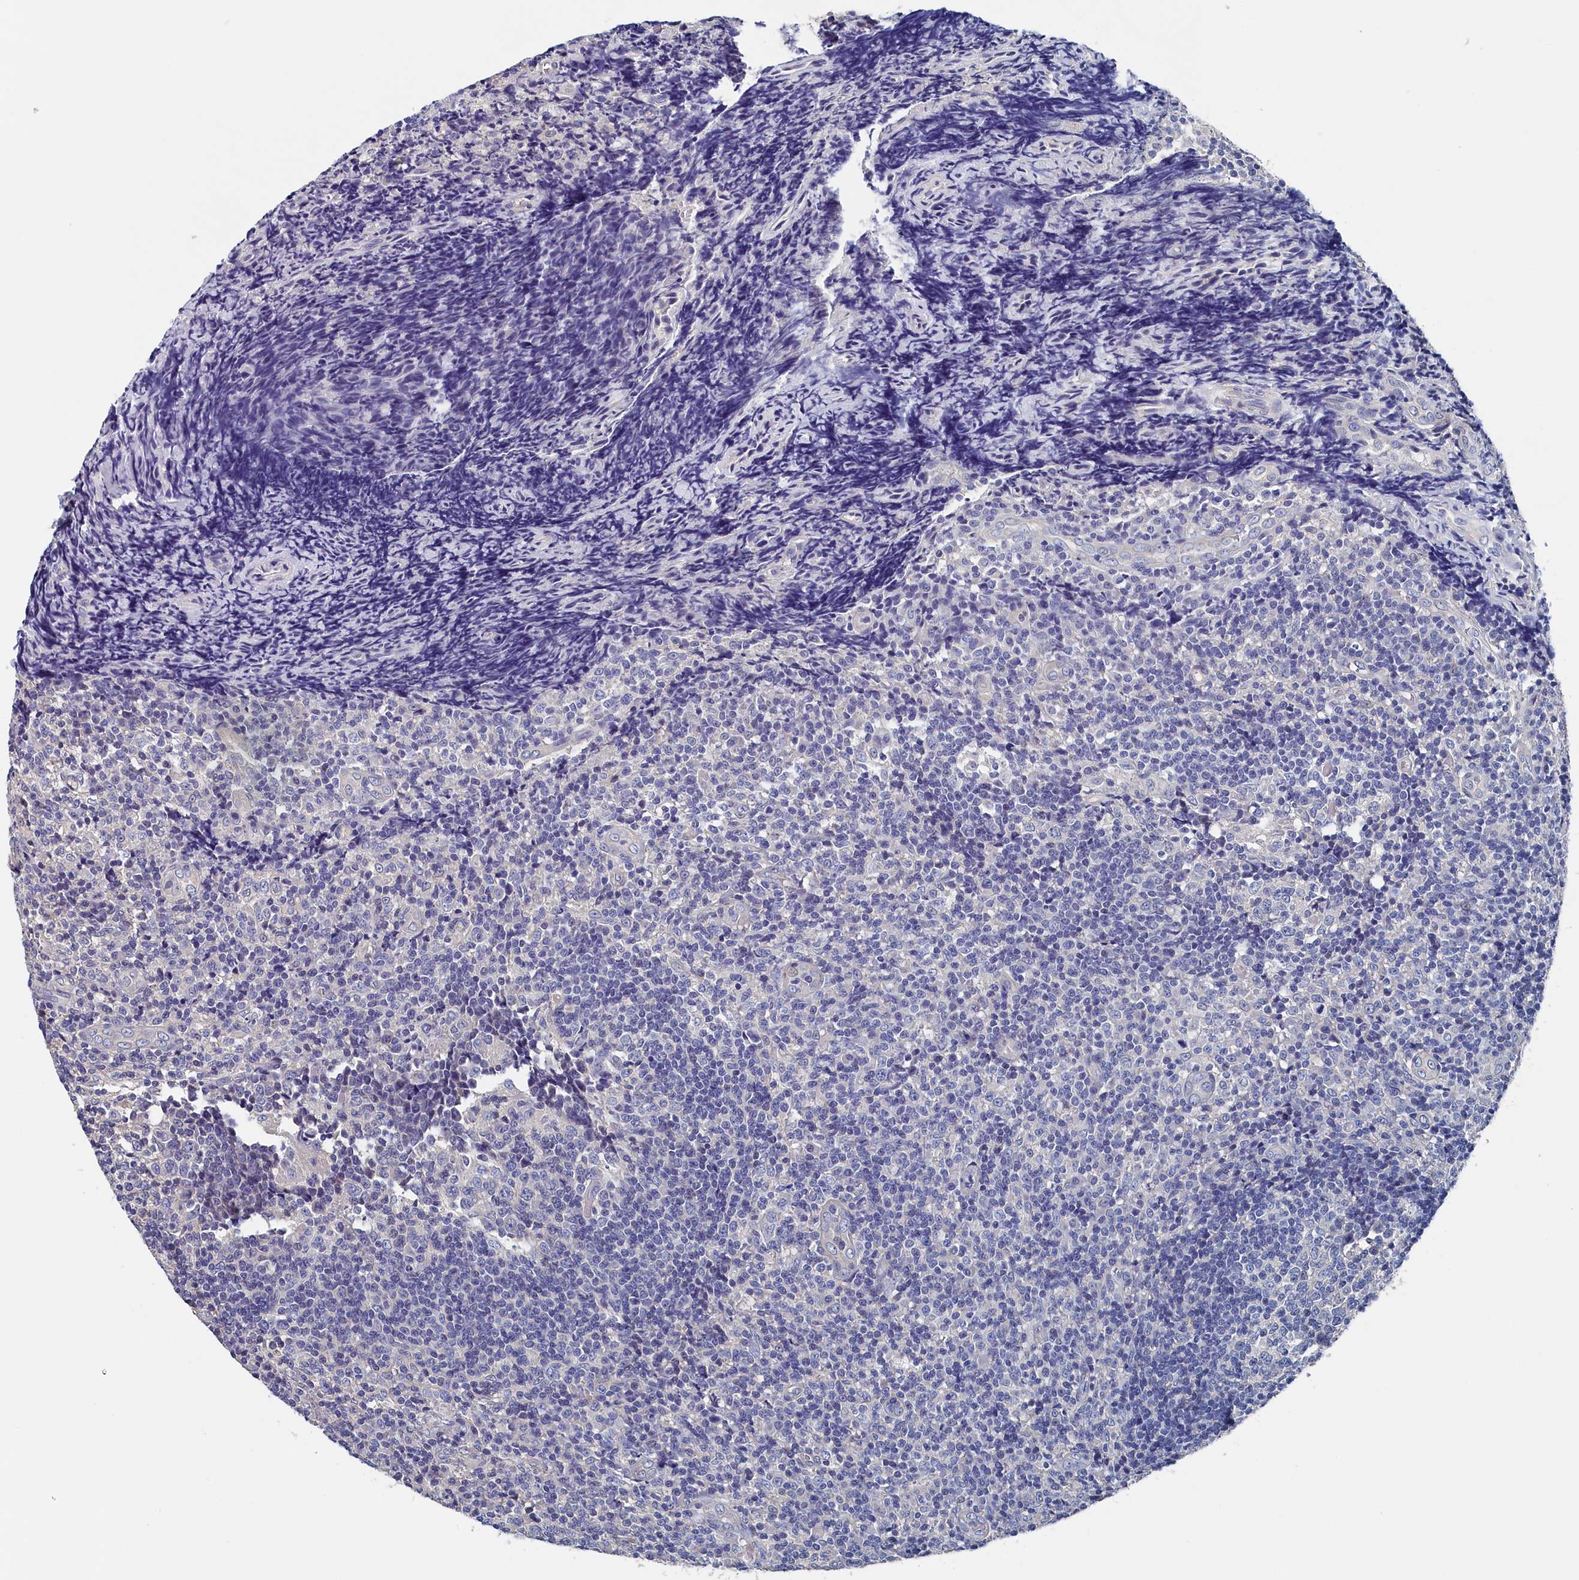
{"staining": {"intensity": "negative", "quantity": "none", "location": "none"}, "tissue": "tonsil", "cell_type": "Germinal center cells", "image_type": "normal", "snomed": [{"axis": "morphology", "description": "Normal tissue, NOS"}, {"axis": "topography", "description": "Tonsil"}], "caption": "This is a photomicrograph of IHC staining of unremarkable tonsil, which shows no staining in germinal center cells.", "gene": "BHMT", "patient": {"sex": "female", "age": 19}}